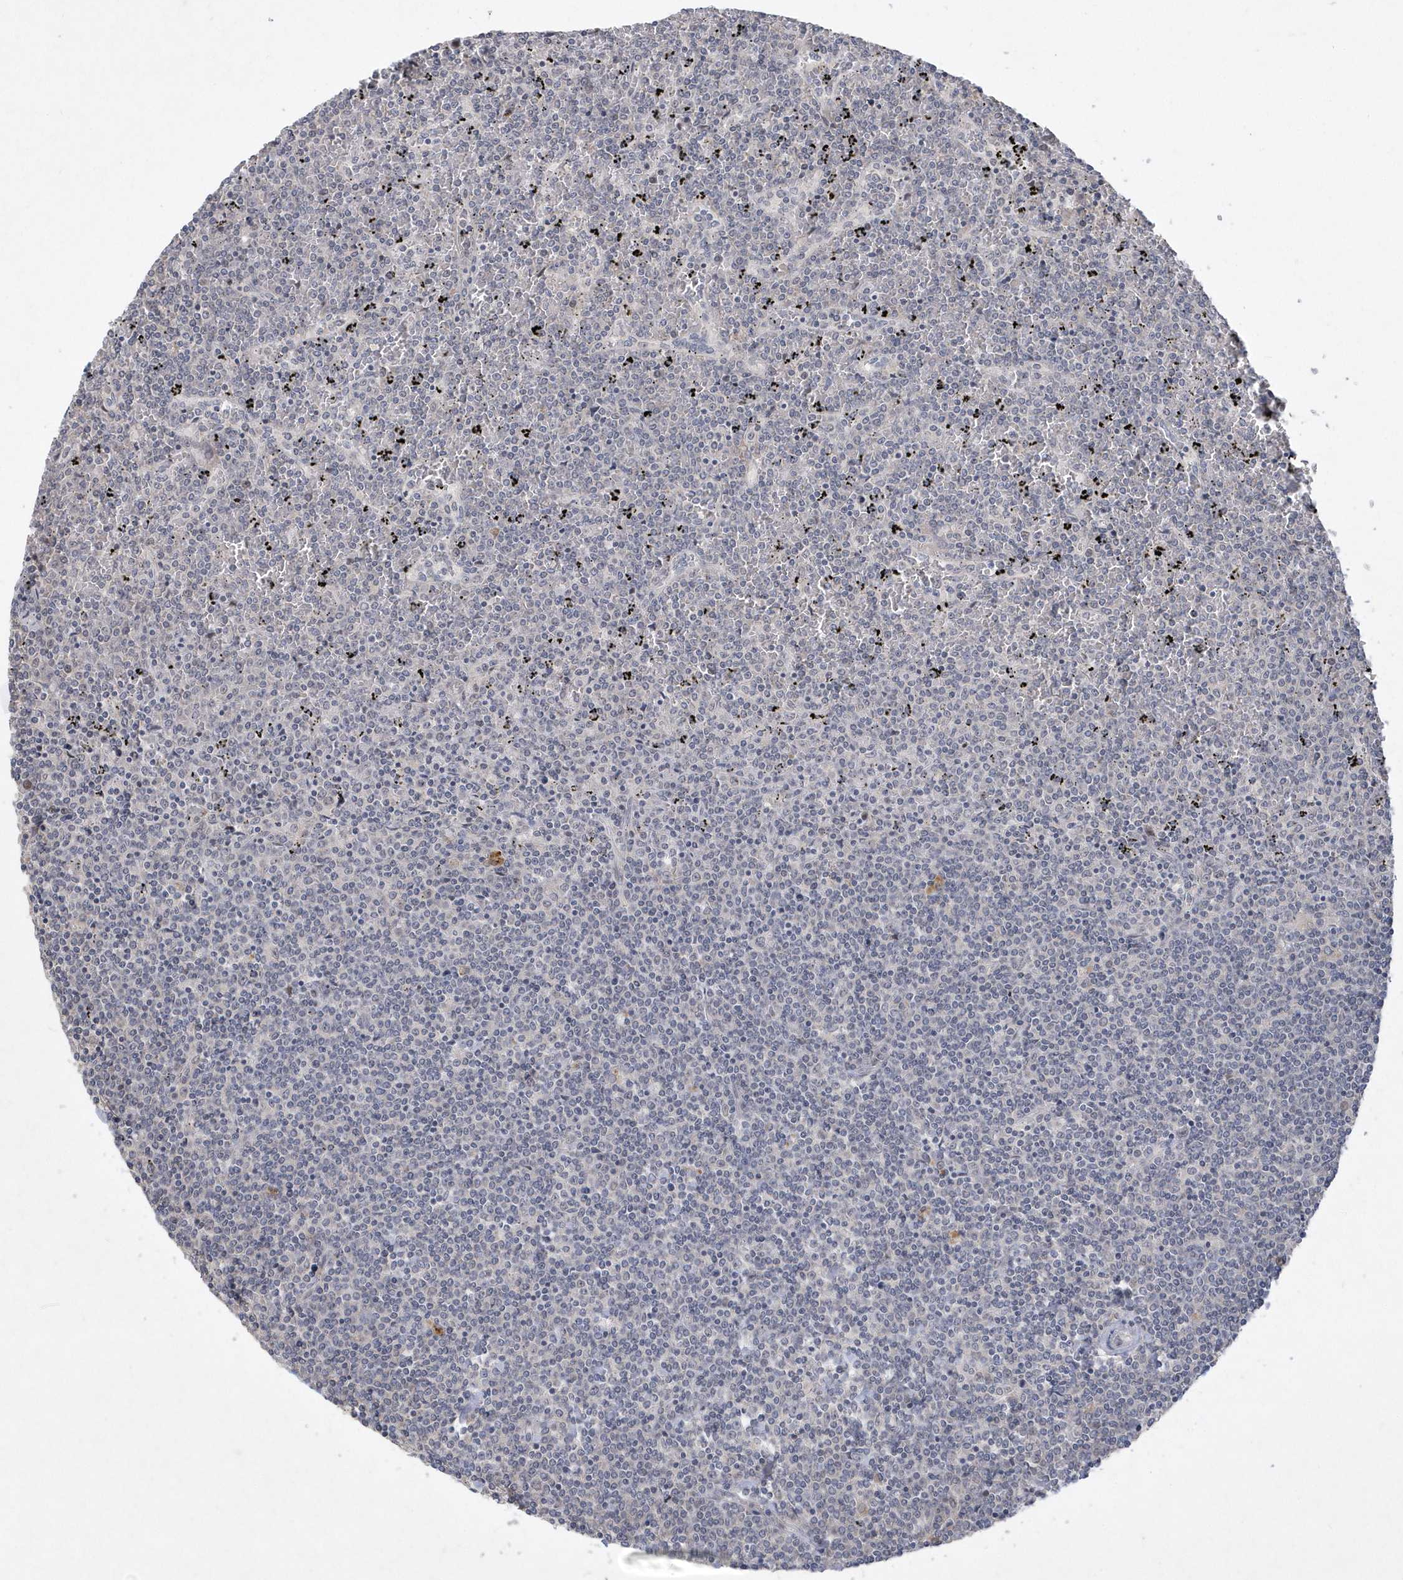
{"staining": {"intensity": "negative", "quantity": "none", "location": "none"}, "tissue": "lymphoma", "cell_type": "Tumor cells", "image_type": "cancer", "snomed": [{"axis": "morphology", "description": "Malignant lymphoma, non-Hodgkin's type, Low grade"}, {"axis": "topography", "description": "Spleen"}], "caption": "High magnification brightfield microscopy of lymphoma stained with DAB (brown) and counterstained with hematoxylin (blue): tumor cells show no significant expression.", "gene": "TSPEAR", "patient": {"sex": "female", "age": 19}}